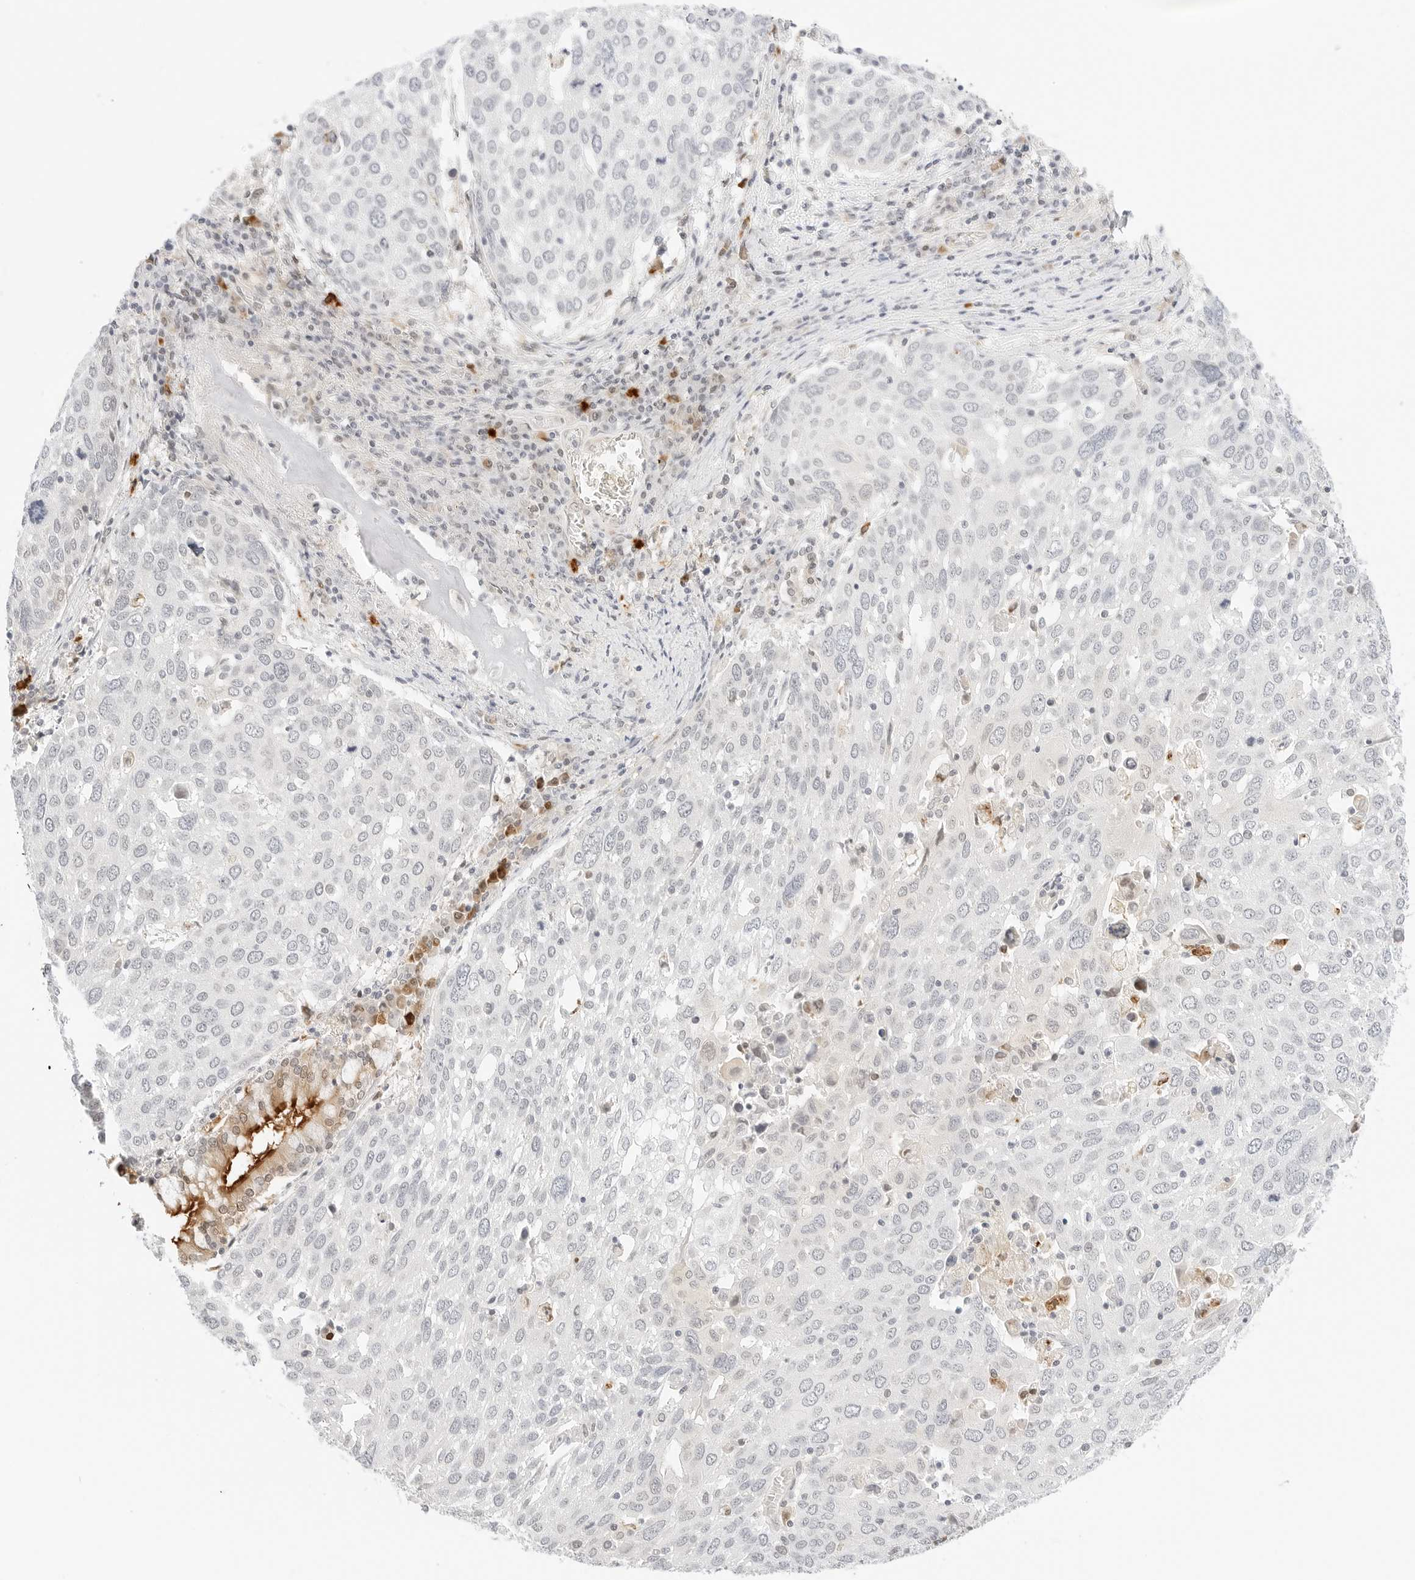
{"staining": {"intensity": "negative", "quantity": "none", "location": "none"}, "tissue": "lung cancer", "cell_type": "Tumor cells", "image_type": "cancer", "snomed": [{"axis": "morphology", "description": "Squamous cell carcinoma, NOS"}, {"axis": "topography", "description": "Lung"}], "caption": "The micrograph exhibits no significant staining in tumor cells of lung cancer.", "gene": "TEKT2", "patient": {"sex": "male", "age": 65}}